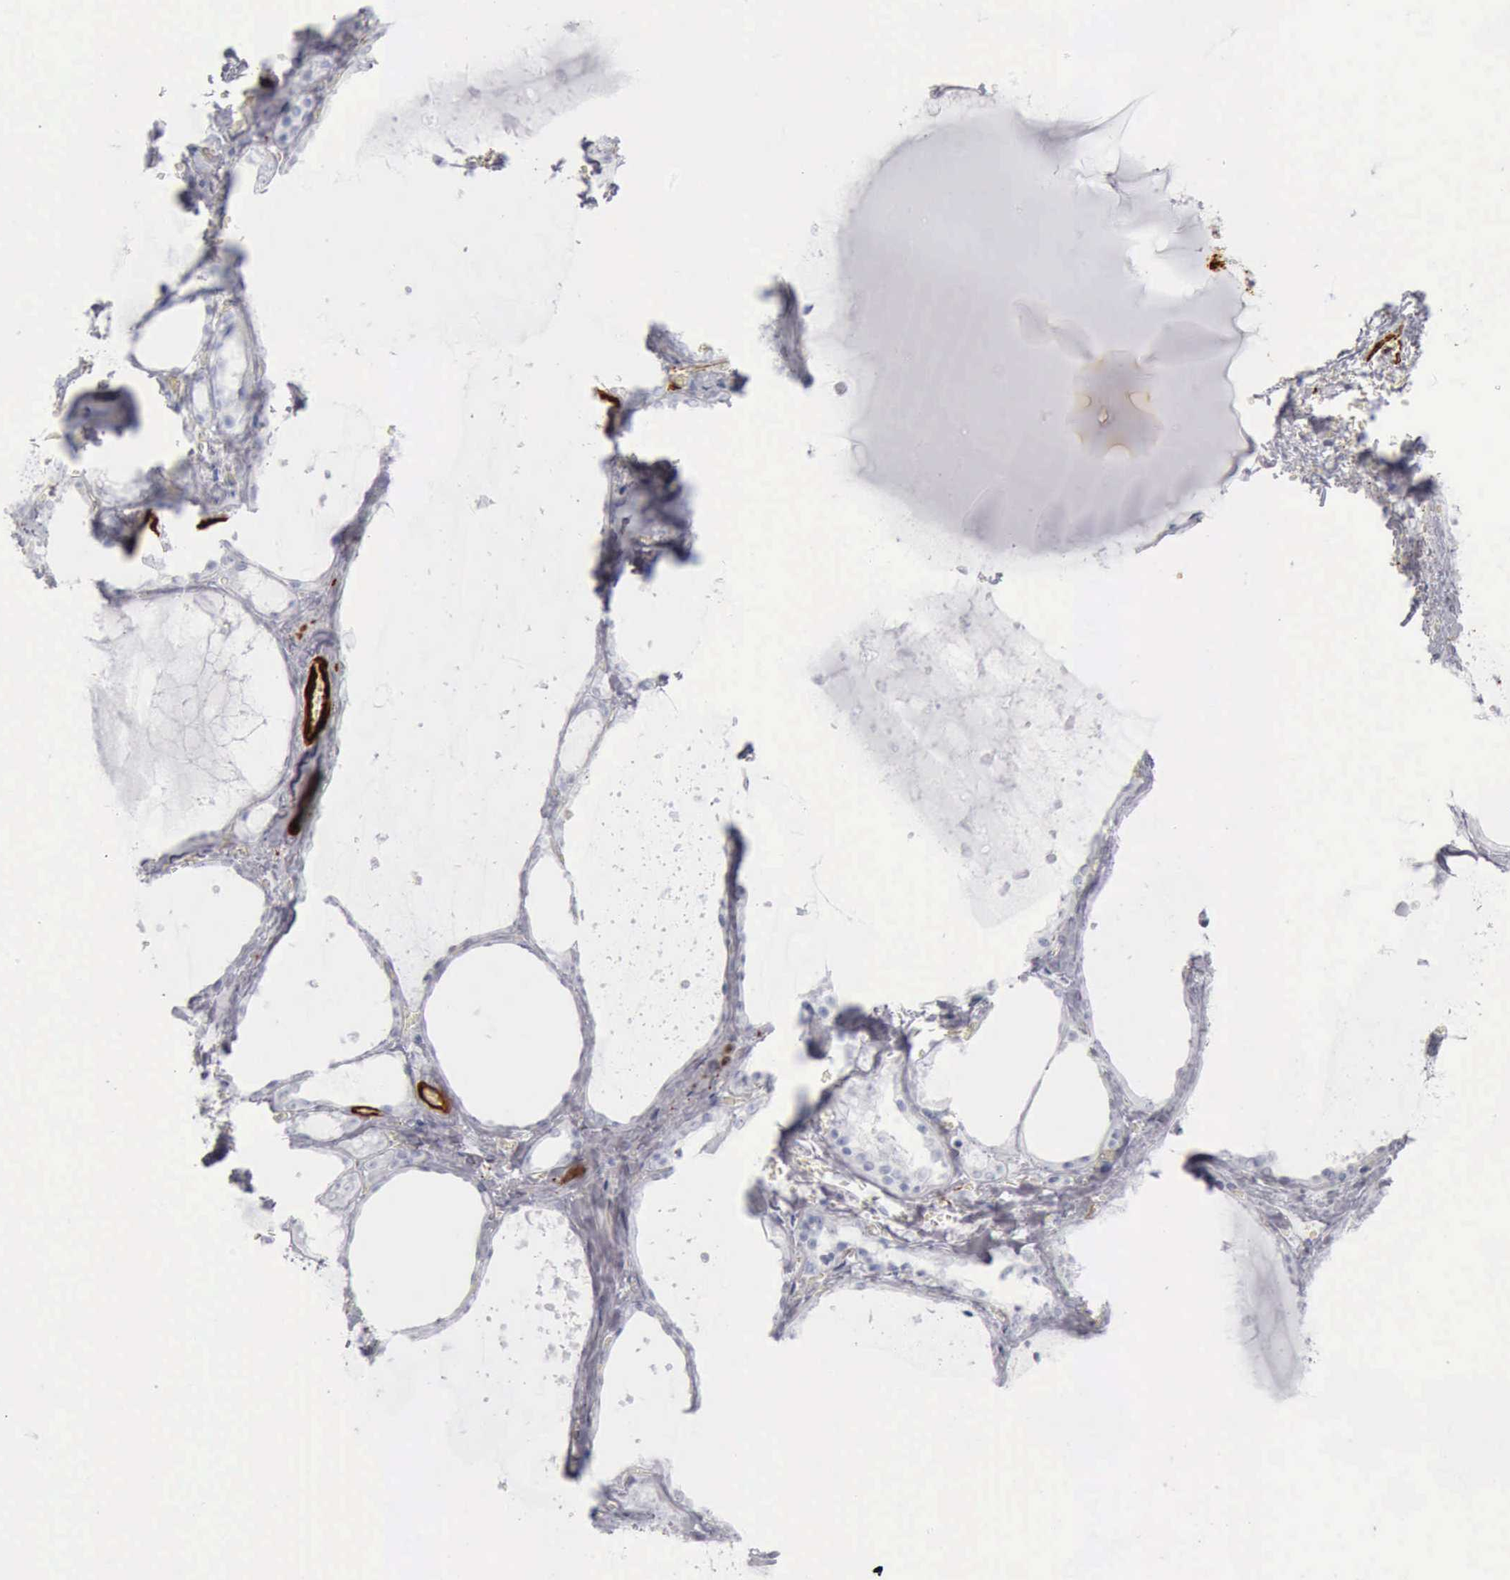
{"staining": {"intensity": "negative", "quantity": "none", "location": "none"}, "tissue": "thyroid gland", "cell_type": "Glandular cells", "image_type": "normal", "snomed": [{"axis": "morphology", "description": "Normal tissue, NOS"}, {"axis": "topography", "description": "Thyroid gland"}], "caption": "IHC image of benign thyroid gland: human thyroid gland stained with DAB shows no significant protein positivity in glandular cells. The staining was performed using DAB (3,3'-diaminobenzidine) to visualize the protein expression in brown, while the nuclei were stained in blue with hematoxylin (Magnification: 20x).", "gene": "CALD1", "patient": {"sex": "male", "age": 76}}